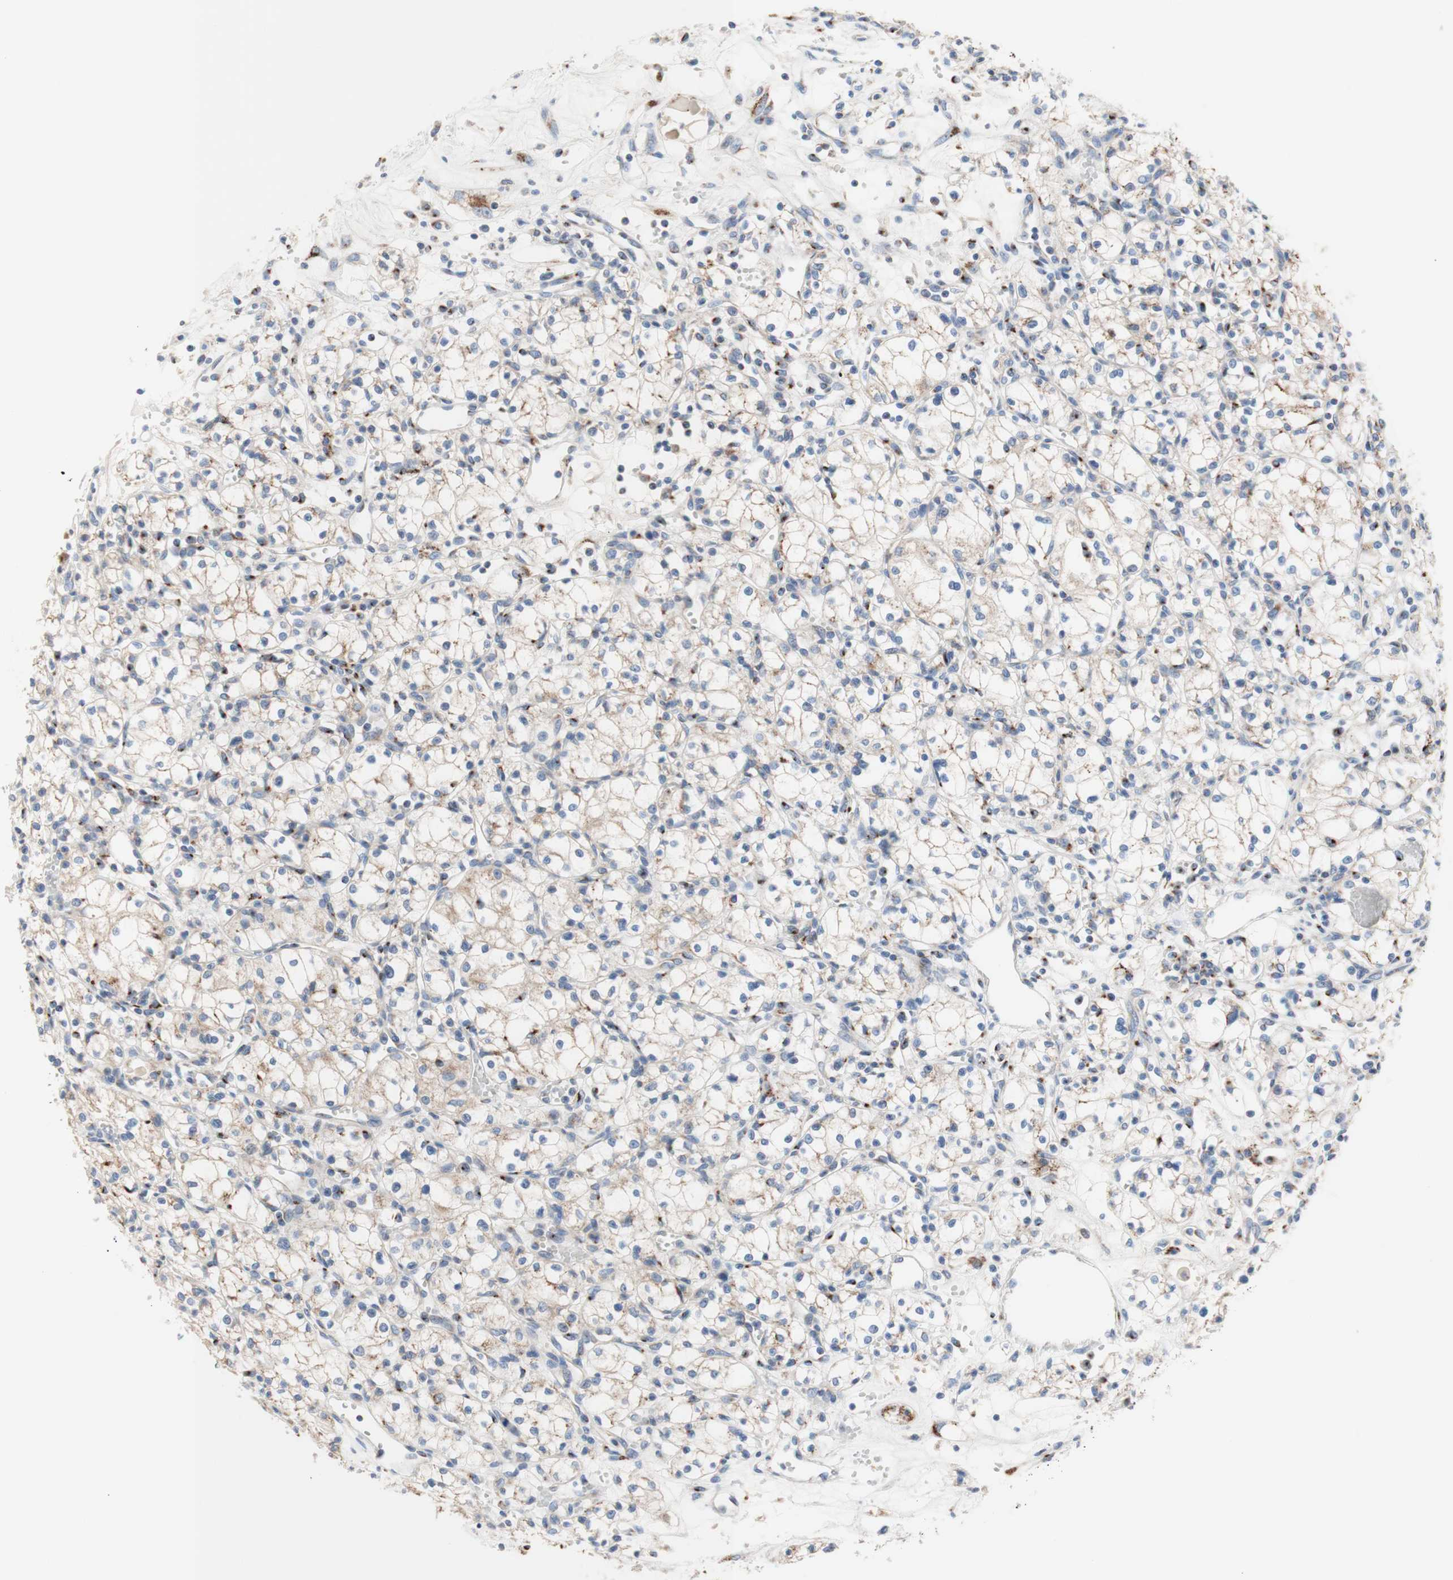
{"staining": {"intensity": "weak", "quantity": "<25%", "location": "cytoplasmic/membranous"}, "tissue": "renal cancer", "cell_type": "Tumor cells", "image_type": "cancer", "snomed": [{"axis": "morphology", "description": "Normal tissue, NOS"}, {"axis": "morphology", "description": "Adenocarcinoma, NOS"}, {"axis": "topography", "description": "Kidney"}], "caption": "An immunohistochemistry (IHC) micrograph of renal cancer (adenocarcinoma) is shown. There is no staining in tumor cells of renal cancer (adenocarcinoma). (Stains: DAB immunohistochemistry with hematoxylin counter stain, Microscopy: brightfield microscopy at high magnification).", "gene": "GALNT2", "patient": {"sex": "male", "age": 59}}